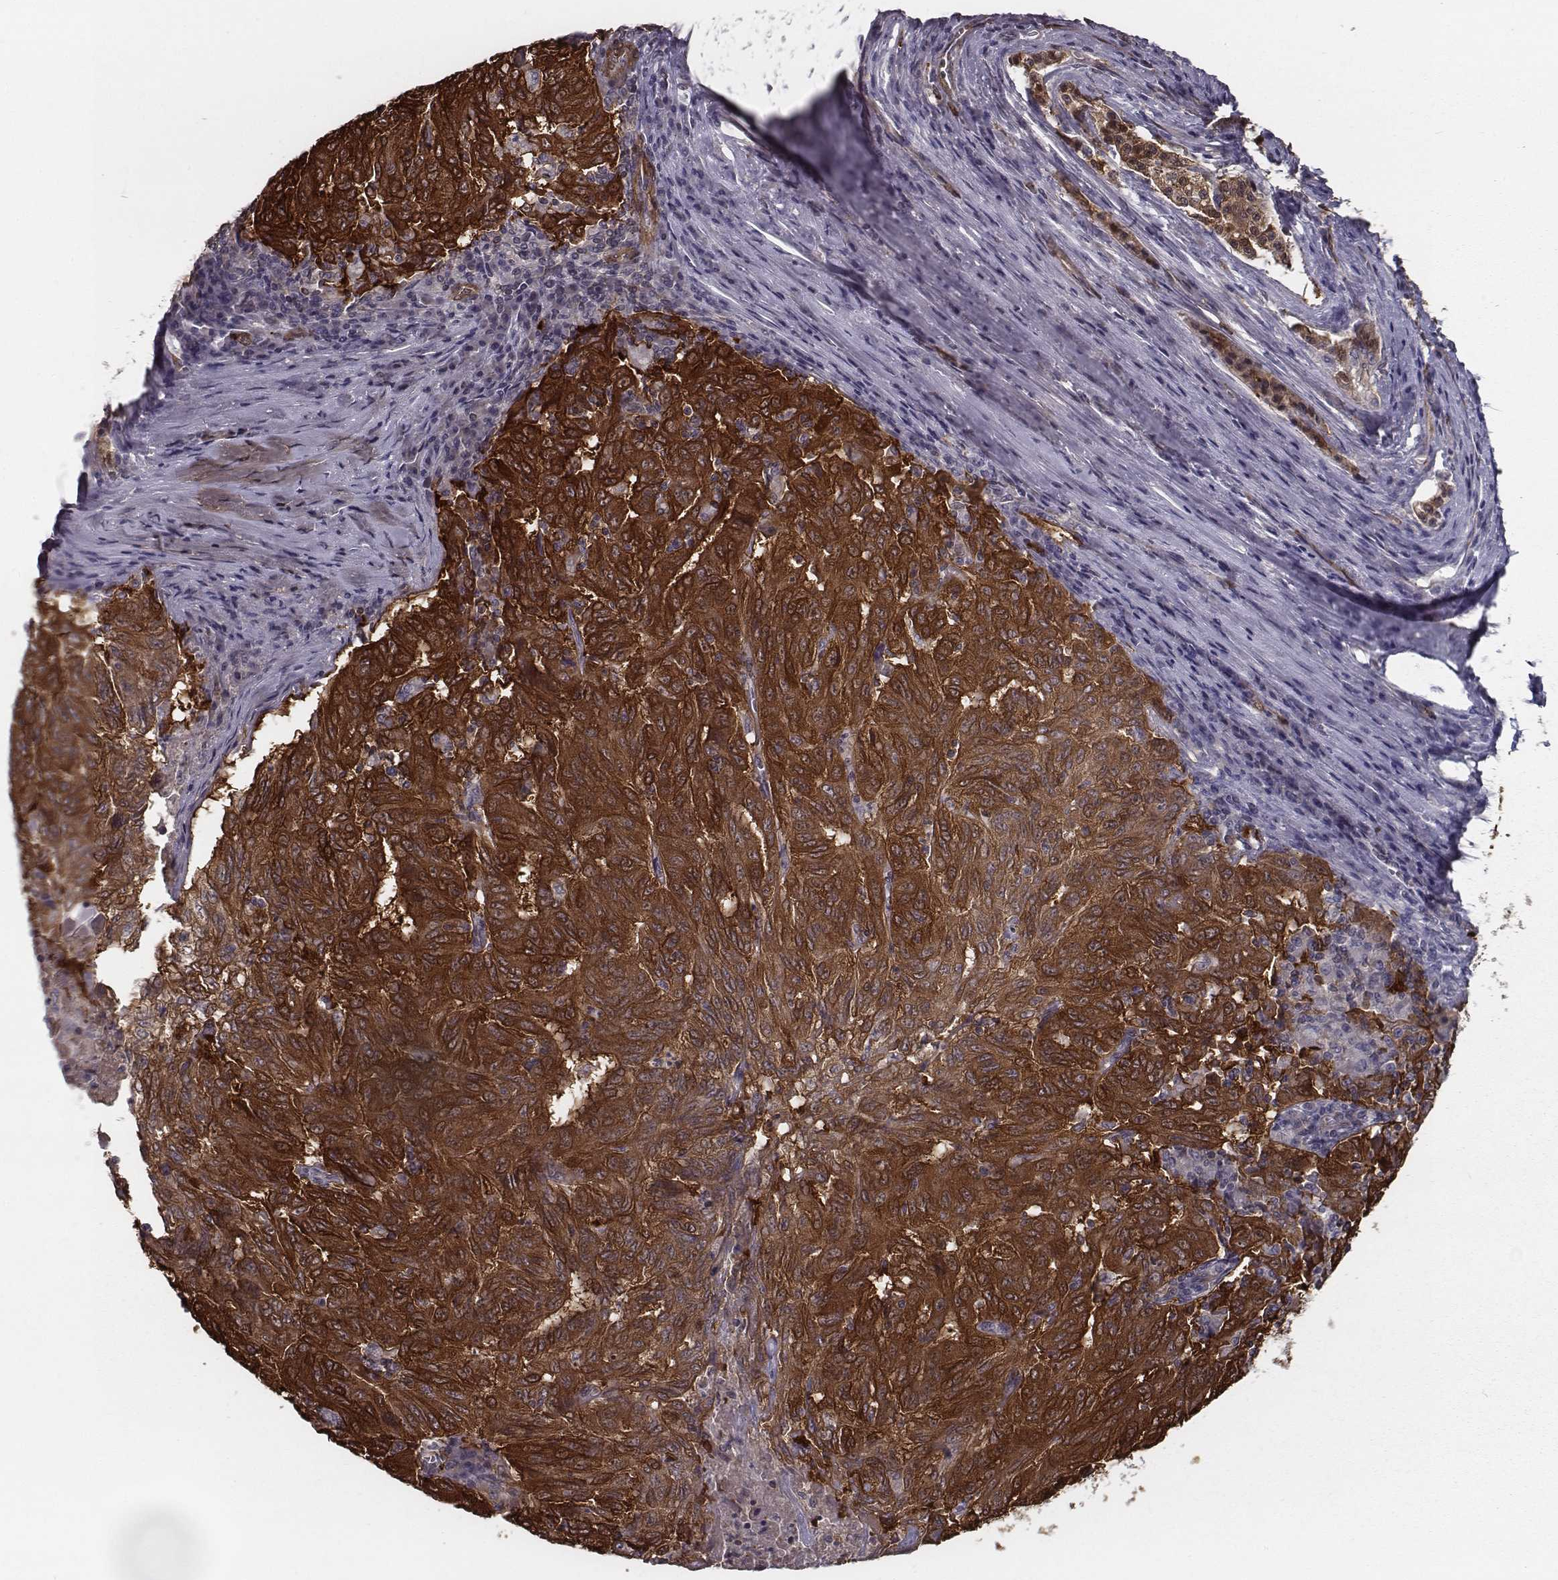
{"staining": {"intensity": "strong", "quantity": ">75%", "location": "cytoplasmic/membranous"}, "tissue": "pancreatic cancer", "cell_type": "Tumor cells", "image_type": "cancer", "snomed": [{"axis": "morphology", "description": "Adenocarcinoma, NOS"}, {"axis": "topography", "description": "Pancreas"}], "caption": "Human adenocarcinoma (pancreatic) stained with a brown dye exhibits strong cytoplasmic/membranous positive staining in about >75% of tumor cells.", "gene": "ISYNA1", "patient": {"sex": "male", "age": 63}}